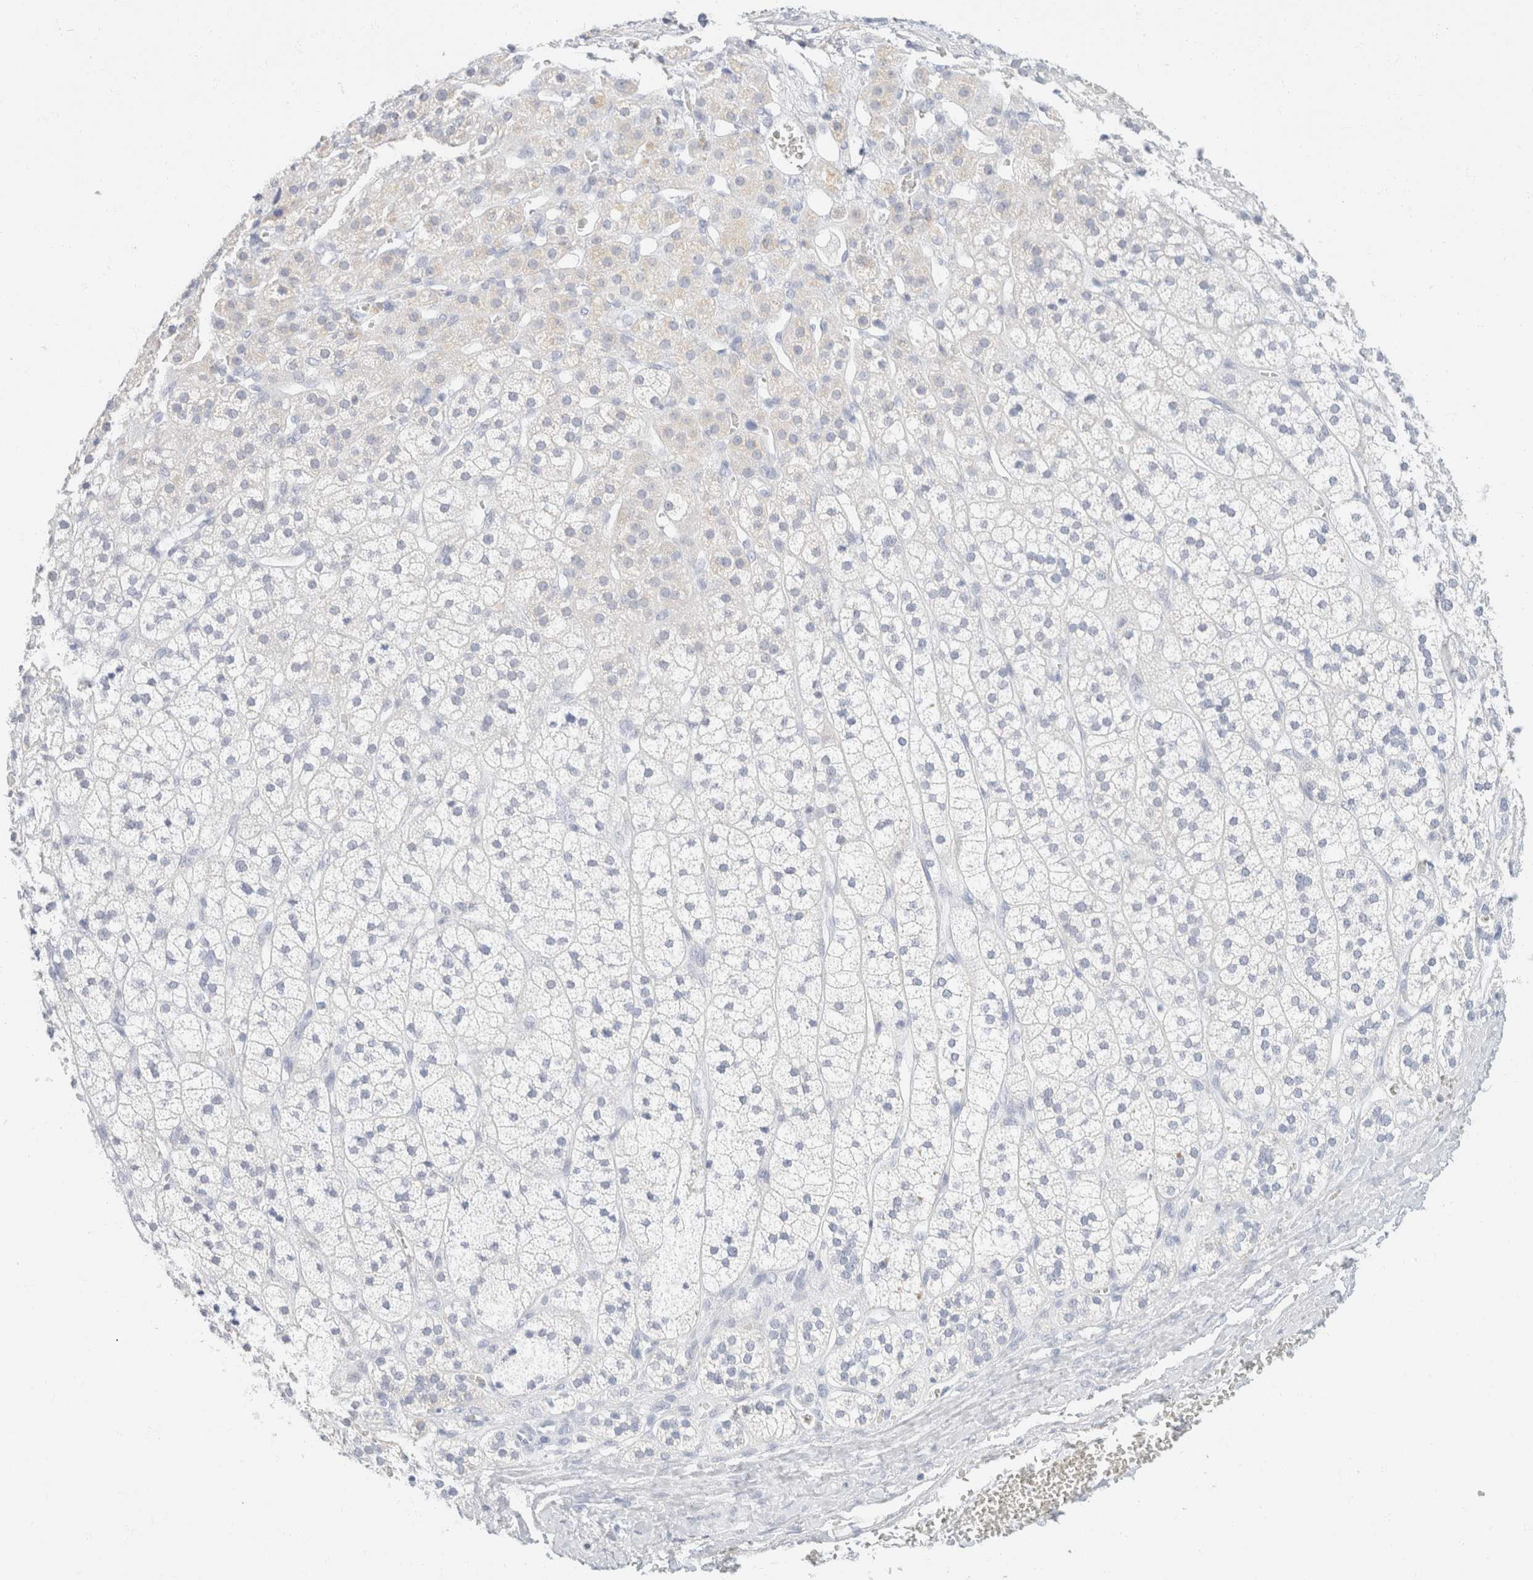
{"staining": {"intensity": "weak", "quantity": "<25%", "location": "cytoplasmic/membranous"}, "tissue": "adrenal gland", "cell_type": "Glandular cells", "image_type": "normal", "snomed": [{"axis": "morphology", "description": "Normal tissue, NOS"}, {"axis": "topography", "description": "Adrenal gland"}], "caption": "IHC histopathology image of unremarkable adrenal gland: human adrenal gland stained with DAB (3,3'-diaminobenzidine) exhibits no significant protein staining in glandular cells.", "gene": "KRT20", "patient": {"sex": "male", "age": 56}}